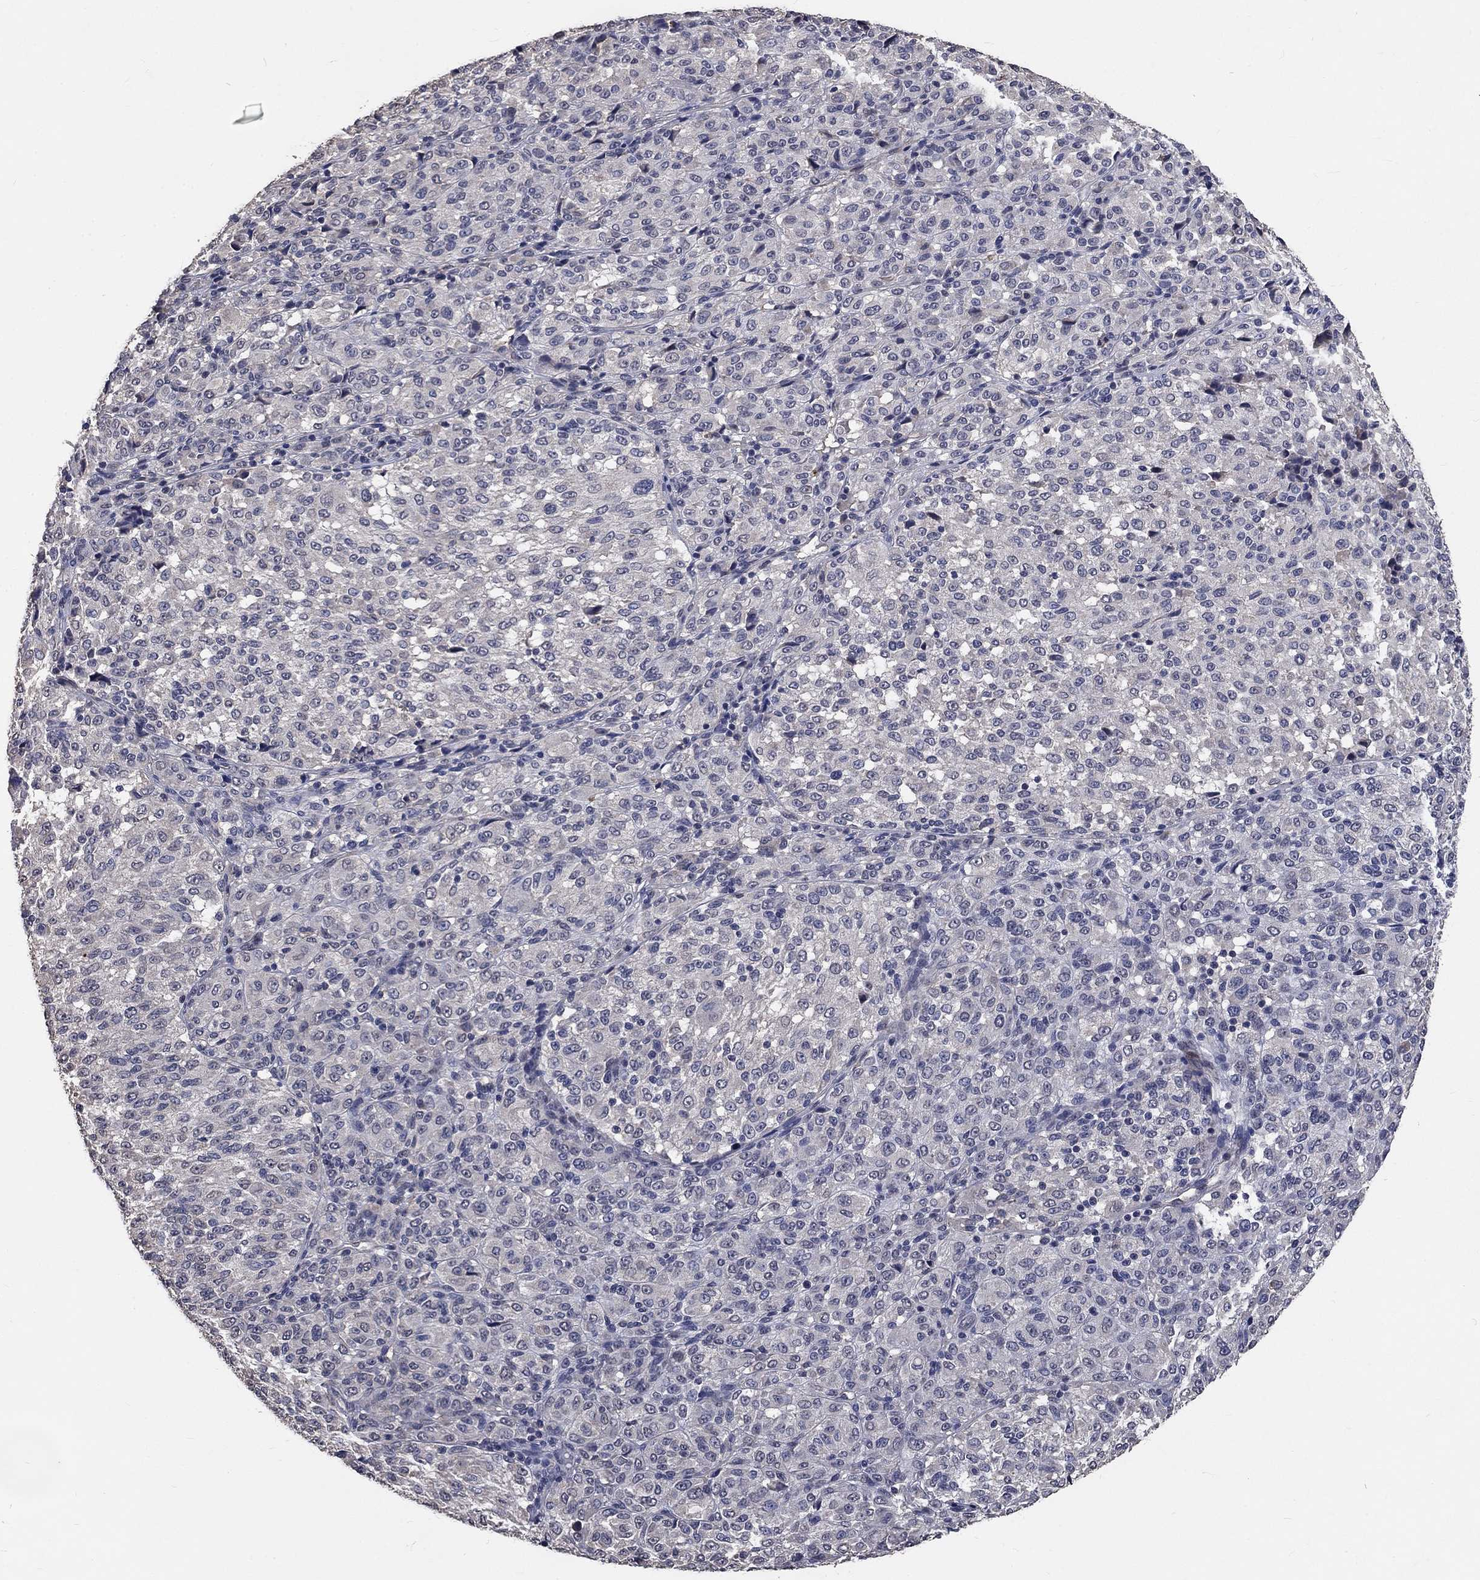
{"staining": {"intensity": "negative", "quantity": "none", "location": "none"}, "tissue": "melanoma", "cell_type": "Tumor cells", "image_type": "cancer", "snomed": [{"axis": "morphology", "description": "Malignant melanoma, Metastatic site"}, {"axis": "topography", "description": "Brain"}], "caption": "IHC image of human melanoma stained for a protein (brown), which shows no staining in tumor cells.", "gene": "CHST5", "patient": {"sex": "female", "age": 56}}